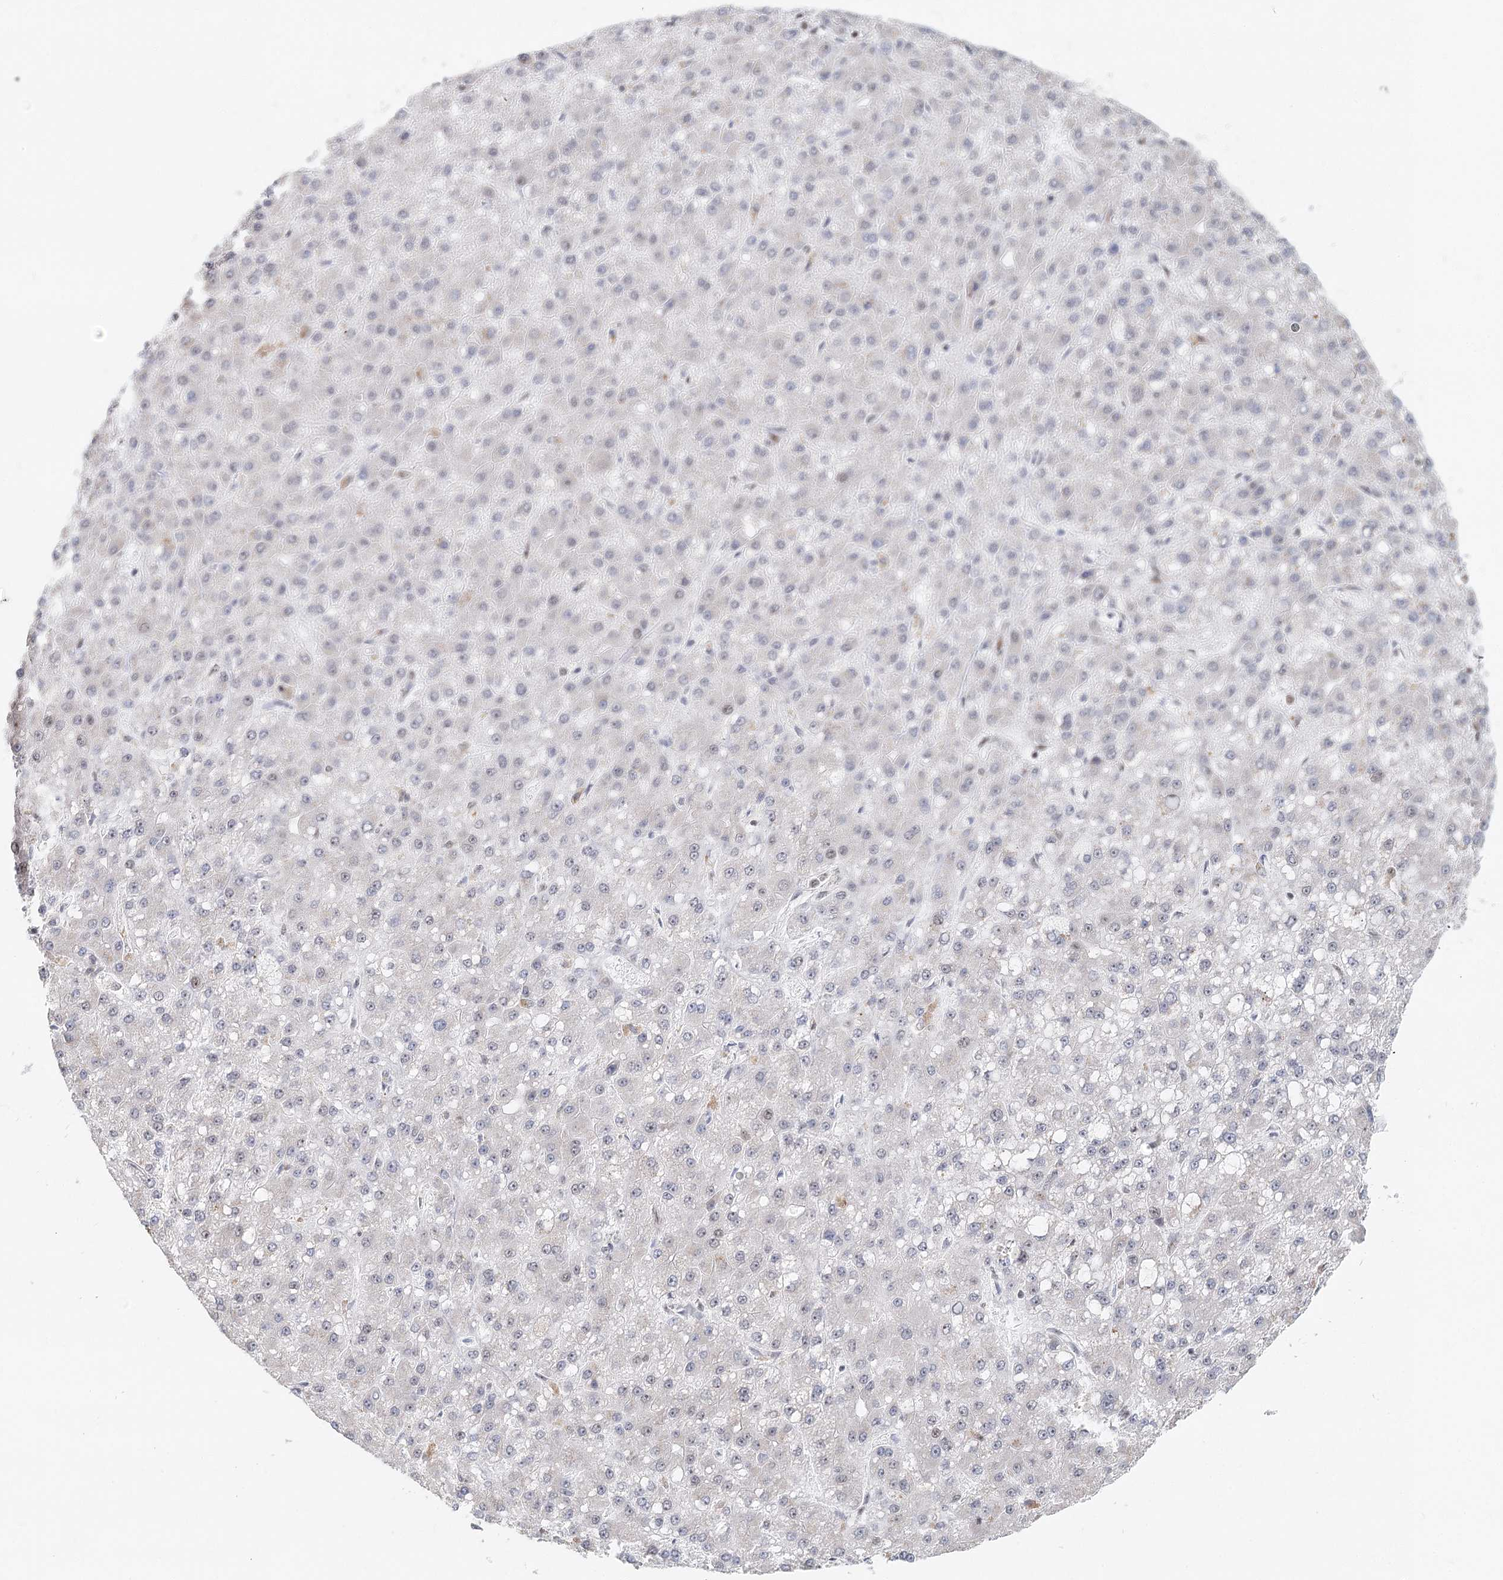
{"staining": {"intensity": "negative", "quantity": "none", "location": "none"}, "tissue": "liver cancer", "cell_type": "Tumor cells", "image_type": "cancer", "snomed": [{"axis": "morphology", "description": "Carcinoma, Hepatocellular, NOS"}, {"axis": "topography", "description": "Liver"}], "caption": "The micrograph displays no significant positivity in tumor cells of hepatocellular carcinoma (liver).", "gene": "BNIP5", "patient": {"sex": "male", "age": 67}}